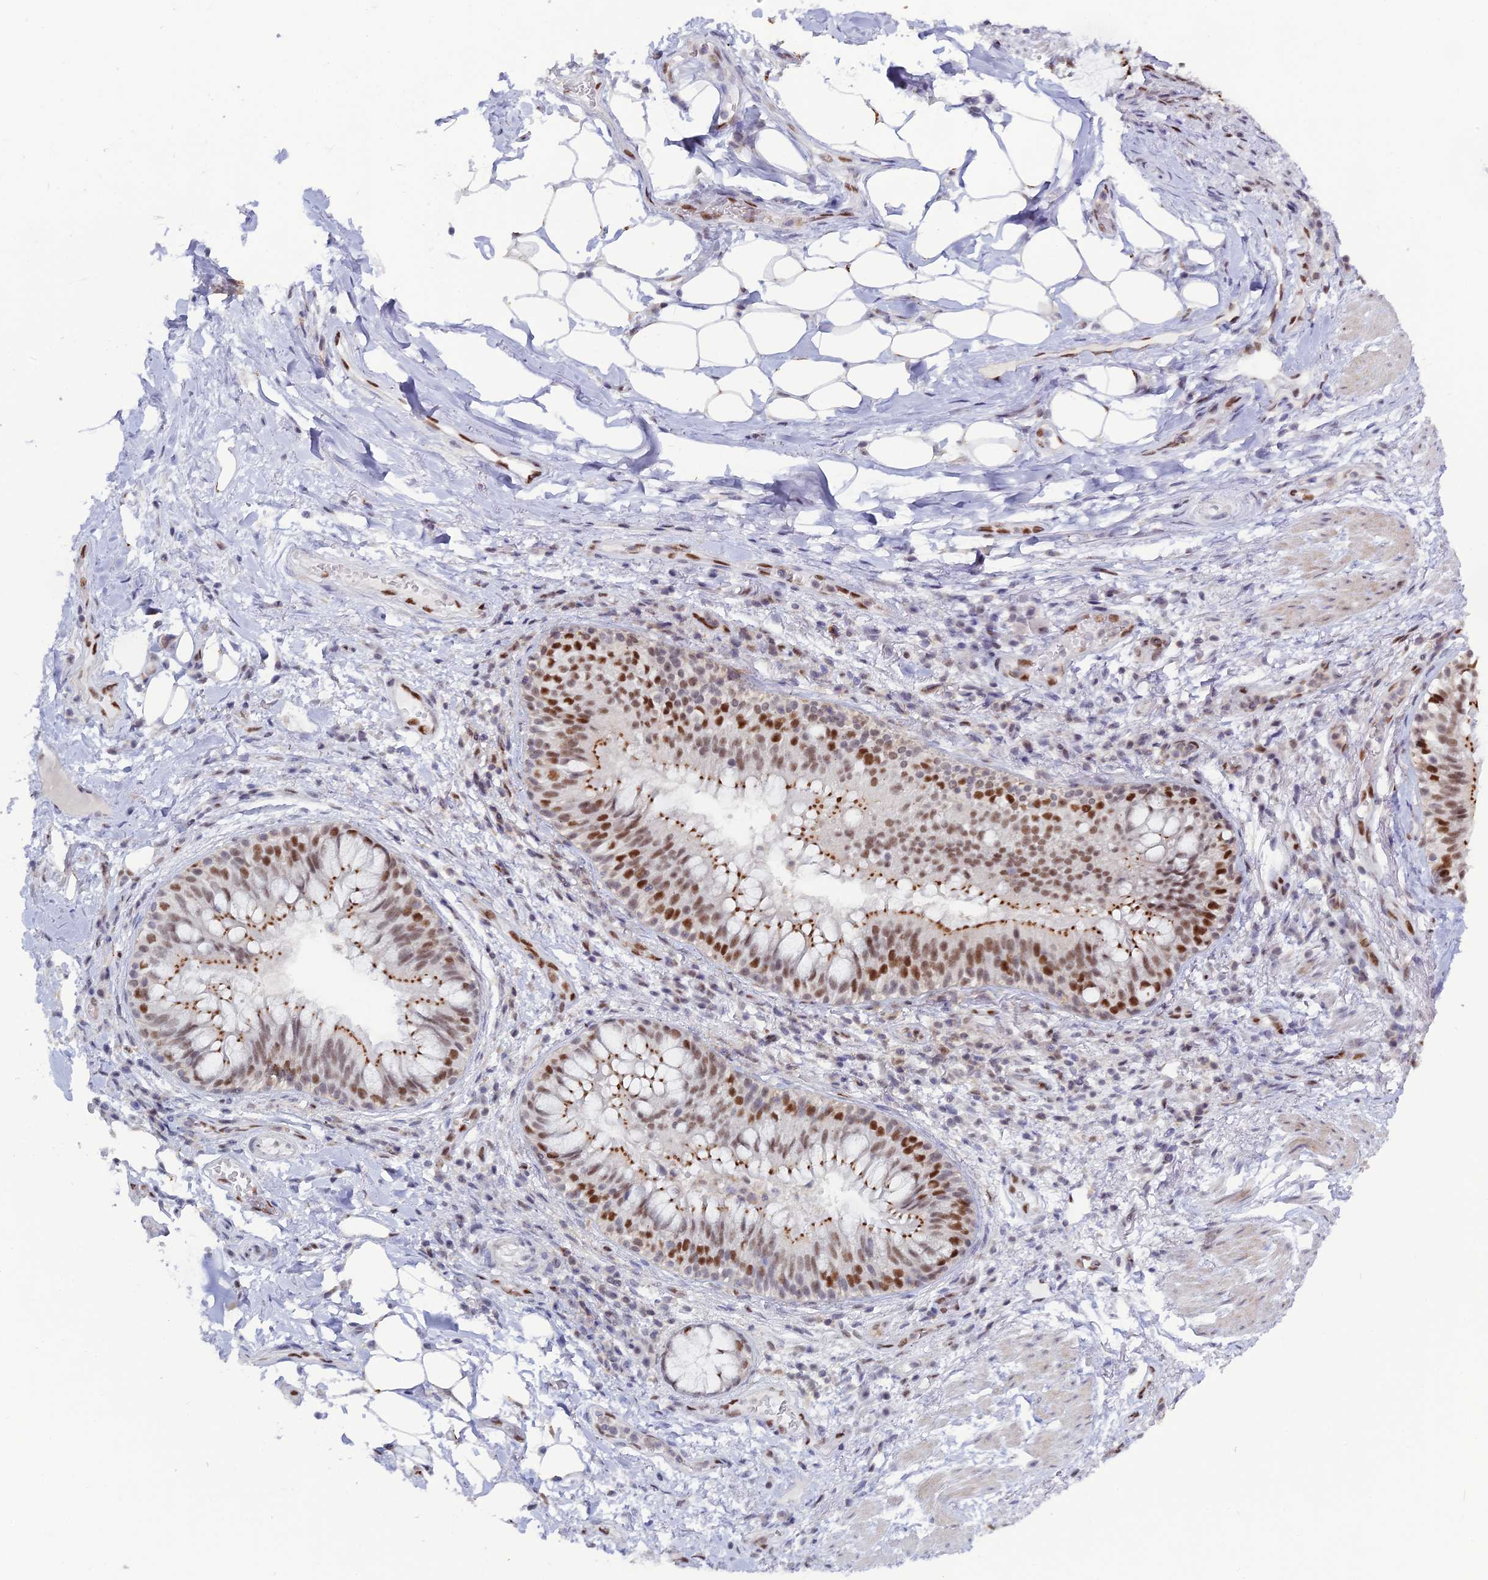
{"staining": {"intensity": "moderate", "quantity": "<25%", "location": "nuclear"}, "tissue": "adipose tissue", "cell_type": "Adipocytes", "image_type": "normal", "snomed": [{"axis": "morphology", "description": "Normal tissue, NOS"}, {"axis": "topography", "description": "Lymph node"}, {"axis": "topography", "description": "Cartilage tissue"}, {"axis": "topography", "description": "Bronchus"}], "caption": "Immunohistochemical staining of benign adipose tissue displays moderate nuclear protein staining in about <25% of adipocytes. (DAB IHC with brightfield microscopy, high magnification).", "gene": "NOL4L", "patient": {"sex": "male", "age": 63}}